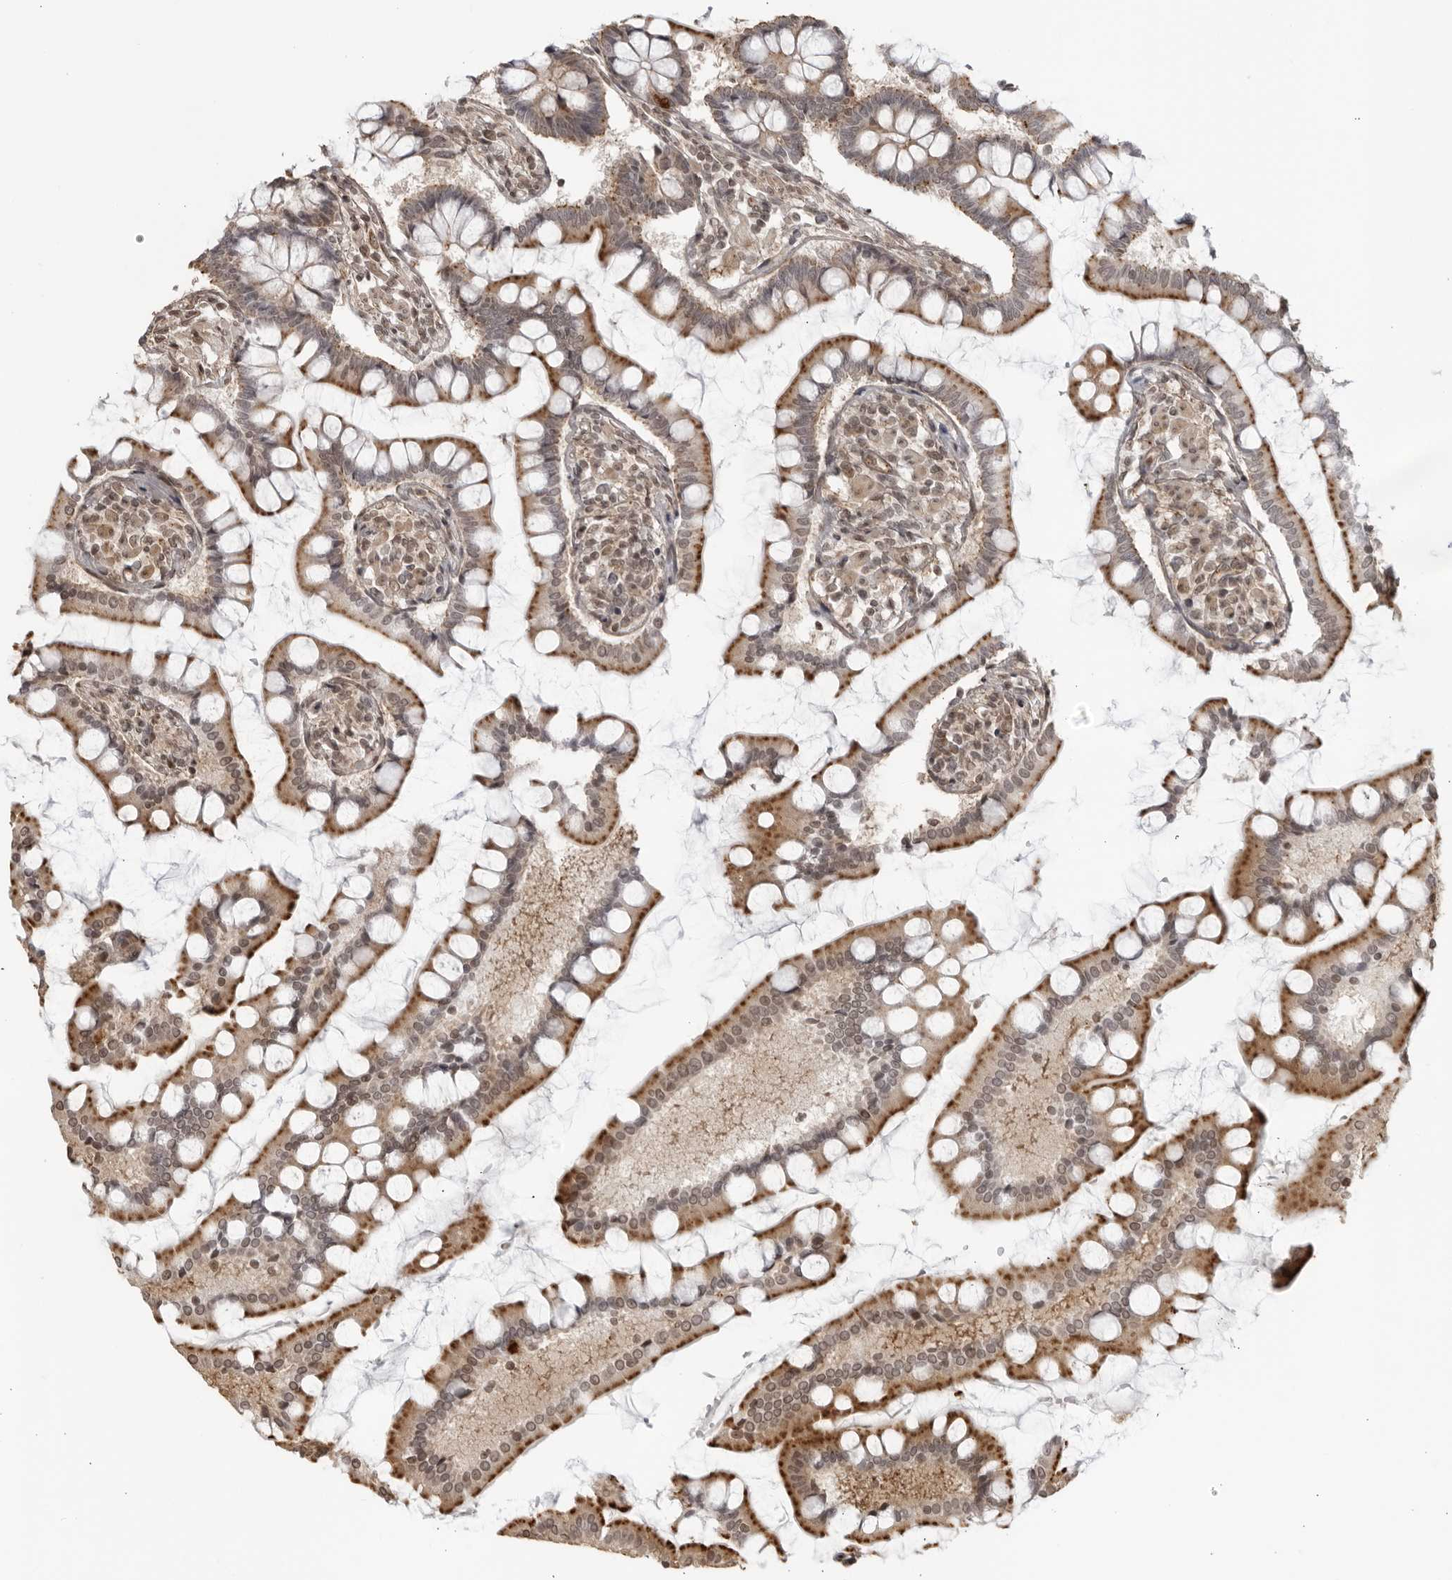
{"staining": {"intensity": "moderate", "quantity": "25%-75%", "location": "cytoplasmic/membranous"}, "tissue": "small intestine", "cell_type": "Glandular cells", "image_type": "normal", "snomed": [{"axis": "morphology", "description": "Normal tissue, NOS"}, {"axis": "topography", "description": "Small intestine"}], "caption": "Immunohistochemistry (DAB (3,3'-diaminobenzidine)) staining of unremarkable human small intestine demonstrates moderate cytoplasmic/membranous protein positivity in approximately 25%-75% of glandular cells. (DAB (3,3'-diaminobenzidine) = brown stain, brightfield microscopy at high magnification).", "gene": "TCF21", "patient": {"sex": "male", "age": 41}}